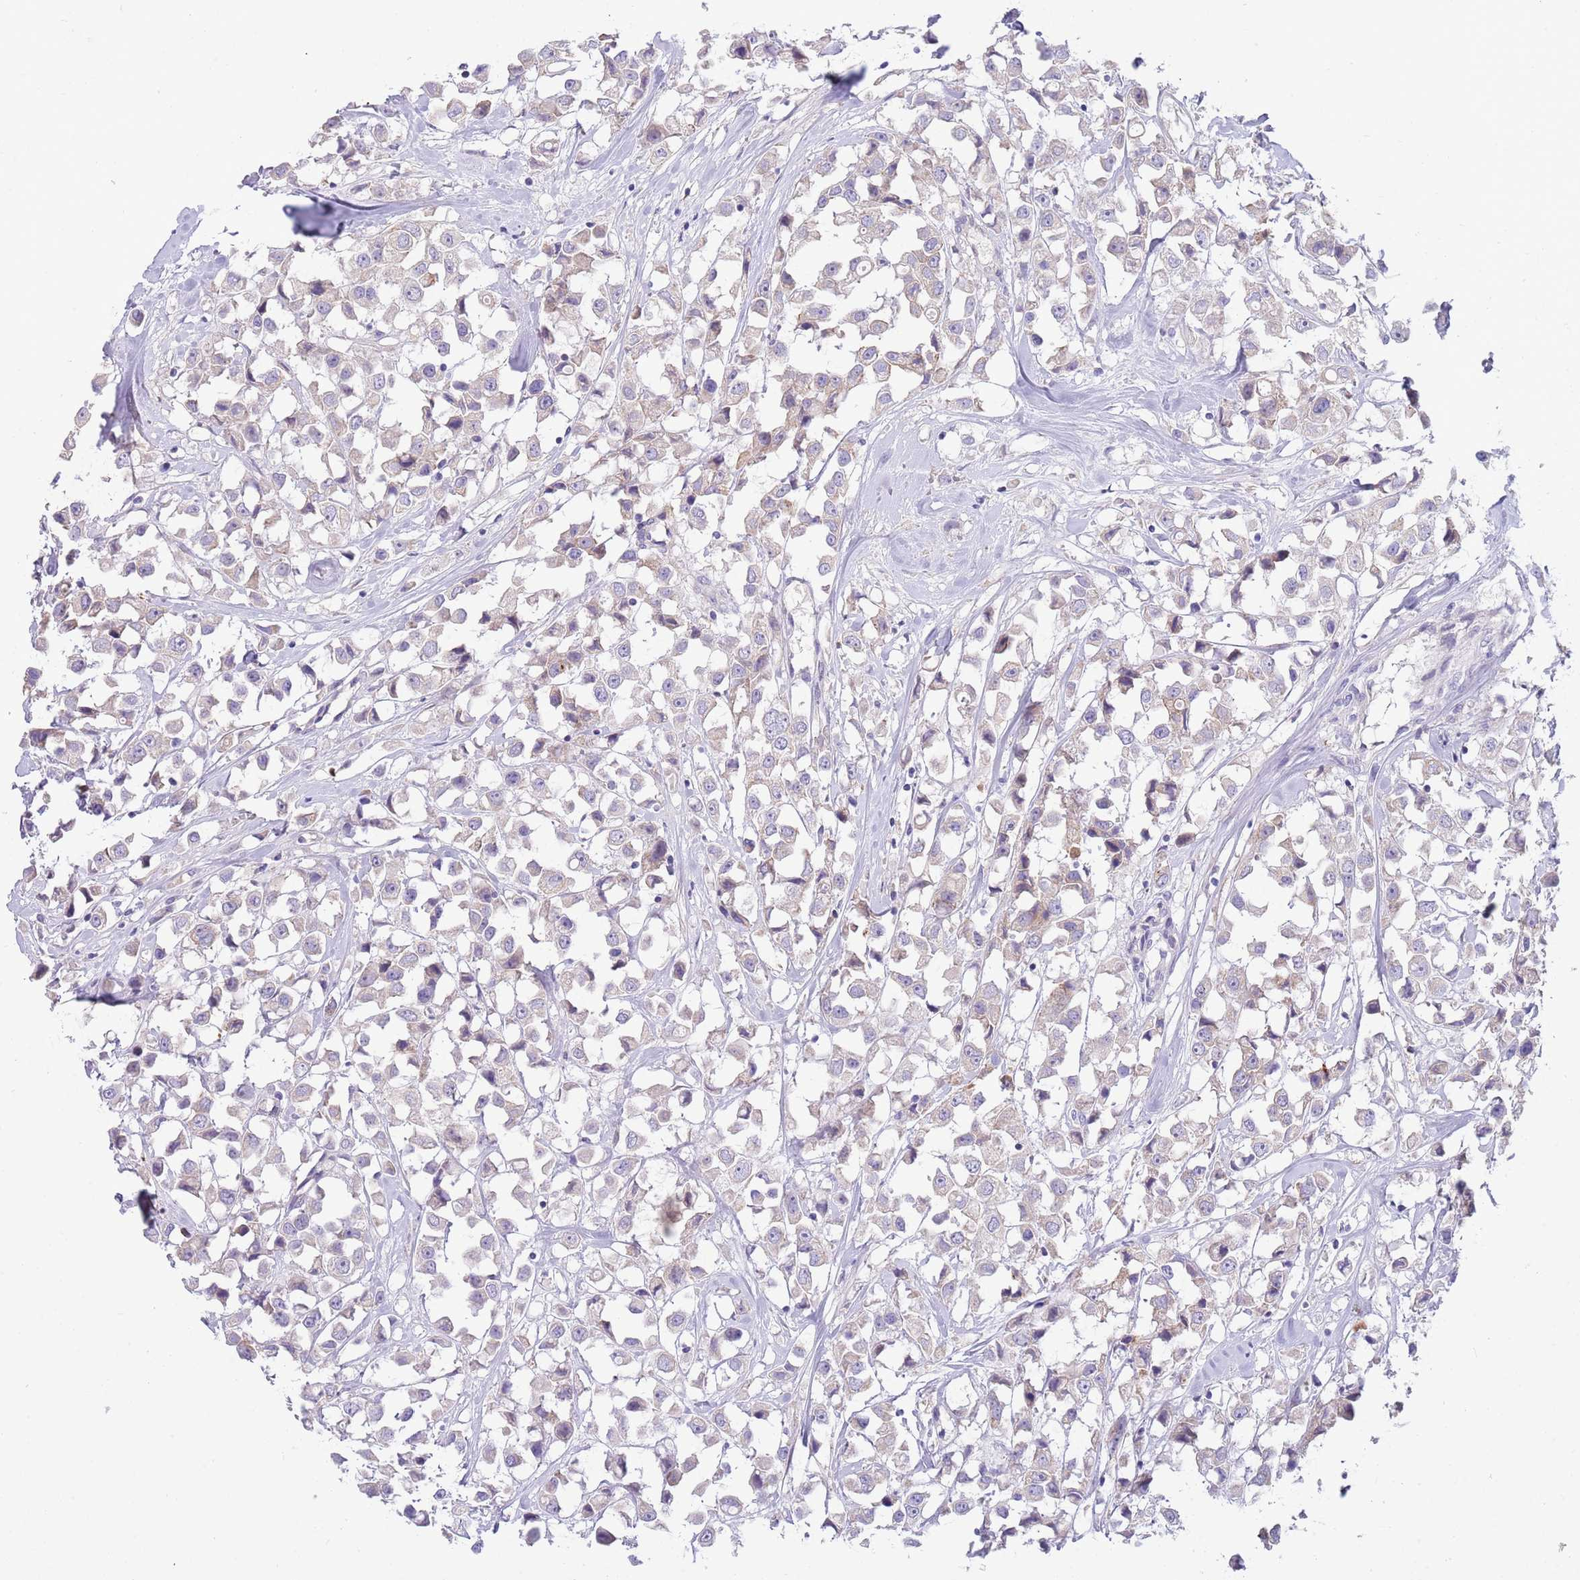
{"staining": {"intensity": "weak", "quantity": "<25%", "location": "cytoplasmic/membranous"}, "tissue": "breast cancer", "cell_type": "Tumor cells", "image_type": "cancer", "snomed": [{"axis": "morphology", "description": "Duct carcinoma"}, {"axis": "topography", "description": "Breast"}], "caption": "Protein analysis of infiltrating ductal carcinoma (breast) shows no significant staining in tumor cells. (Stains: DAB (3,3'-diaminobenzidine) immunohistochemistry (IHC) with hematoxylin counter stain, Microscopy: brightfield microscopy at high magnification).", "gene": "DDHD1", "patient": {"sex": "female", "age": 61}}